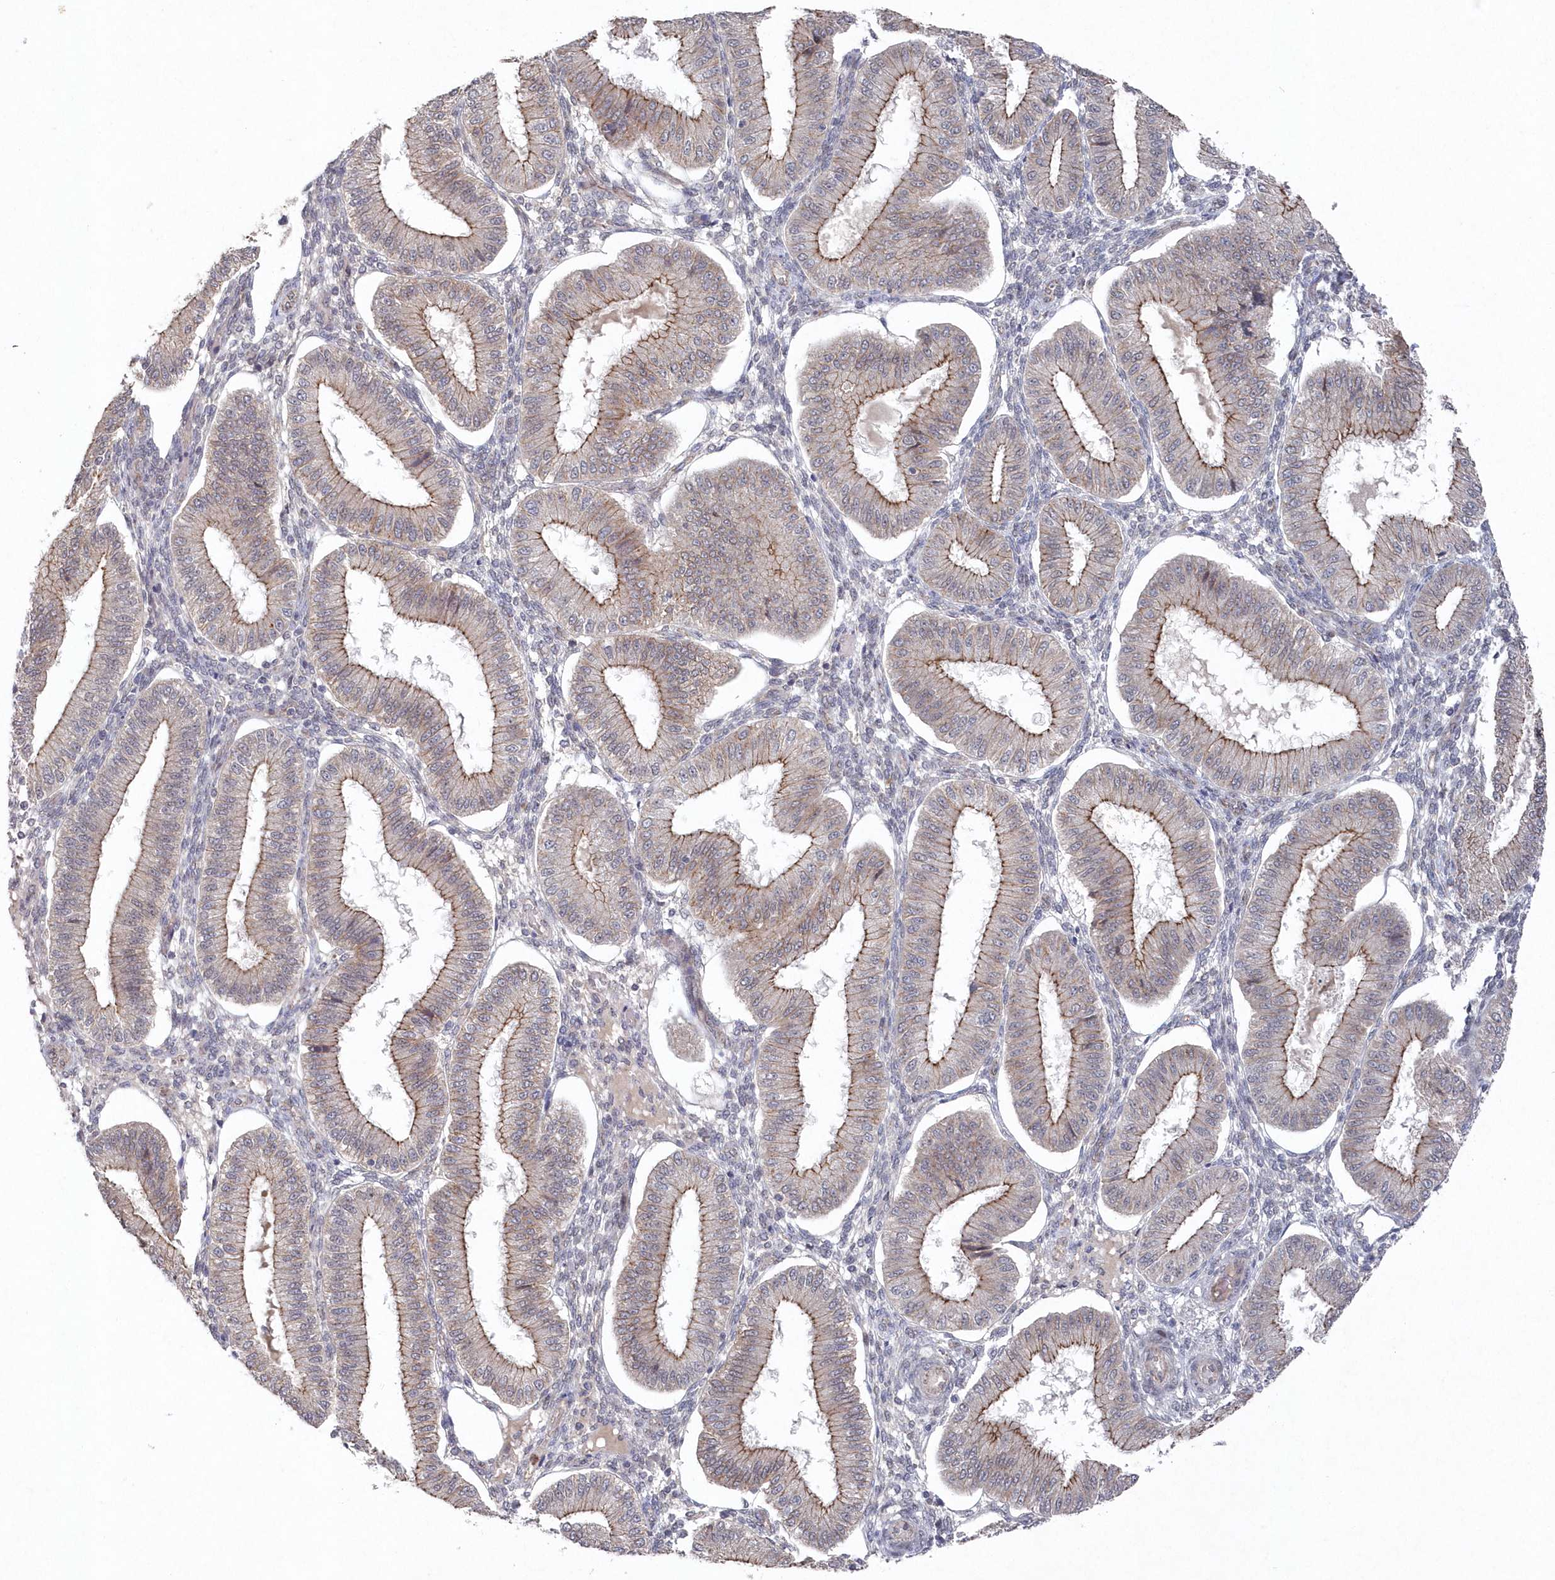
{"staining": {"intensity": "negative", "quantity": "none", "location": "none"}, "tissue": "endometrium", "cell_type": "Cells in endometrial stroma", "image_type": "normal", "snomed": [{"axis": "morphology", "description": "Normal tissue, NOS"}, {"axis": "topography", "description": "Endometrium"}], "caption": "High power microscopy image of an IHC image of benign endometrium, revealing no significant expression in cells in endometrial stroma.", "gene": "VSIG2", "patient": {"sex": "female", "age": 39}}